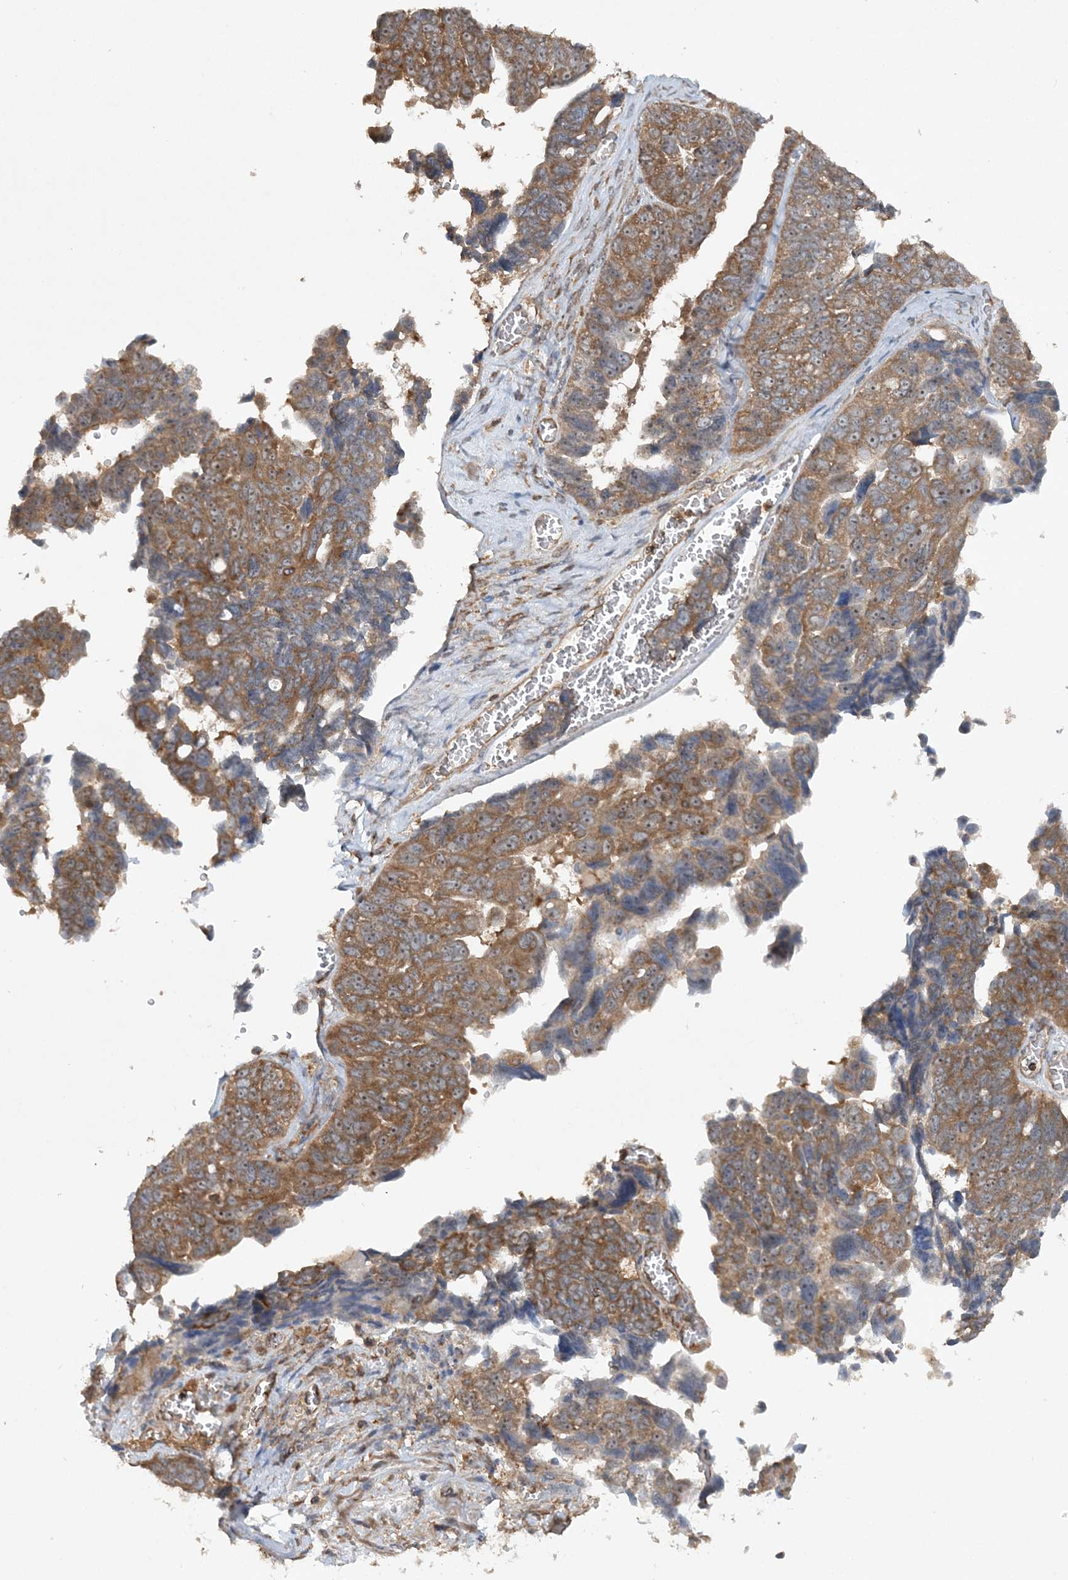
{"staining": {"intensity": "moderate", "quantity": ">75%", "location": "cytoplasmic/membranous"}, "tissue": "ovarian cancer", "cell_type": "Tumor cells", "image_type": "cancer", "snomed": [{"axis": "morphology", "description": "Cystadenocarcinoma, serous, NOS"}, {"axis": "topography", "description": "Ovary"}], "caption": "The photomicrograph reveals staining of serous cystadenocarcinoma (ovarian), revealing moderate cytoplasmic/membranous protein expression (brown color) within tumor cells. Using DAB (brown) and hematoxylin (blue) stains, captured at high magnification using brightfield microscopy.", "gene": "ACAP2", "patient": {"sex": "female", "age": 79}}